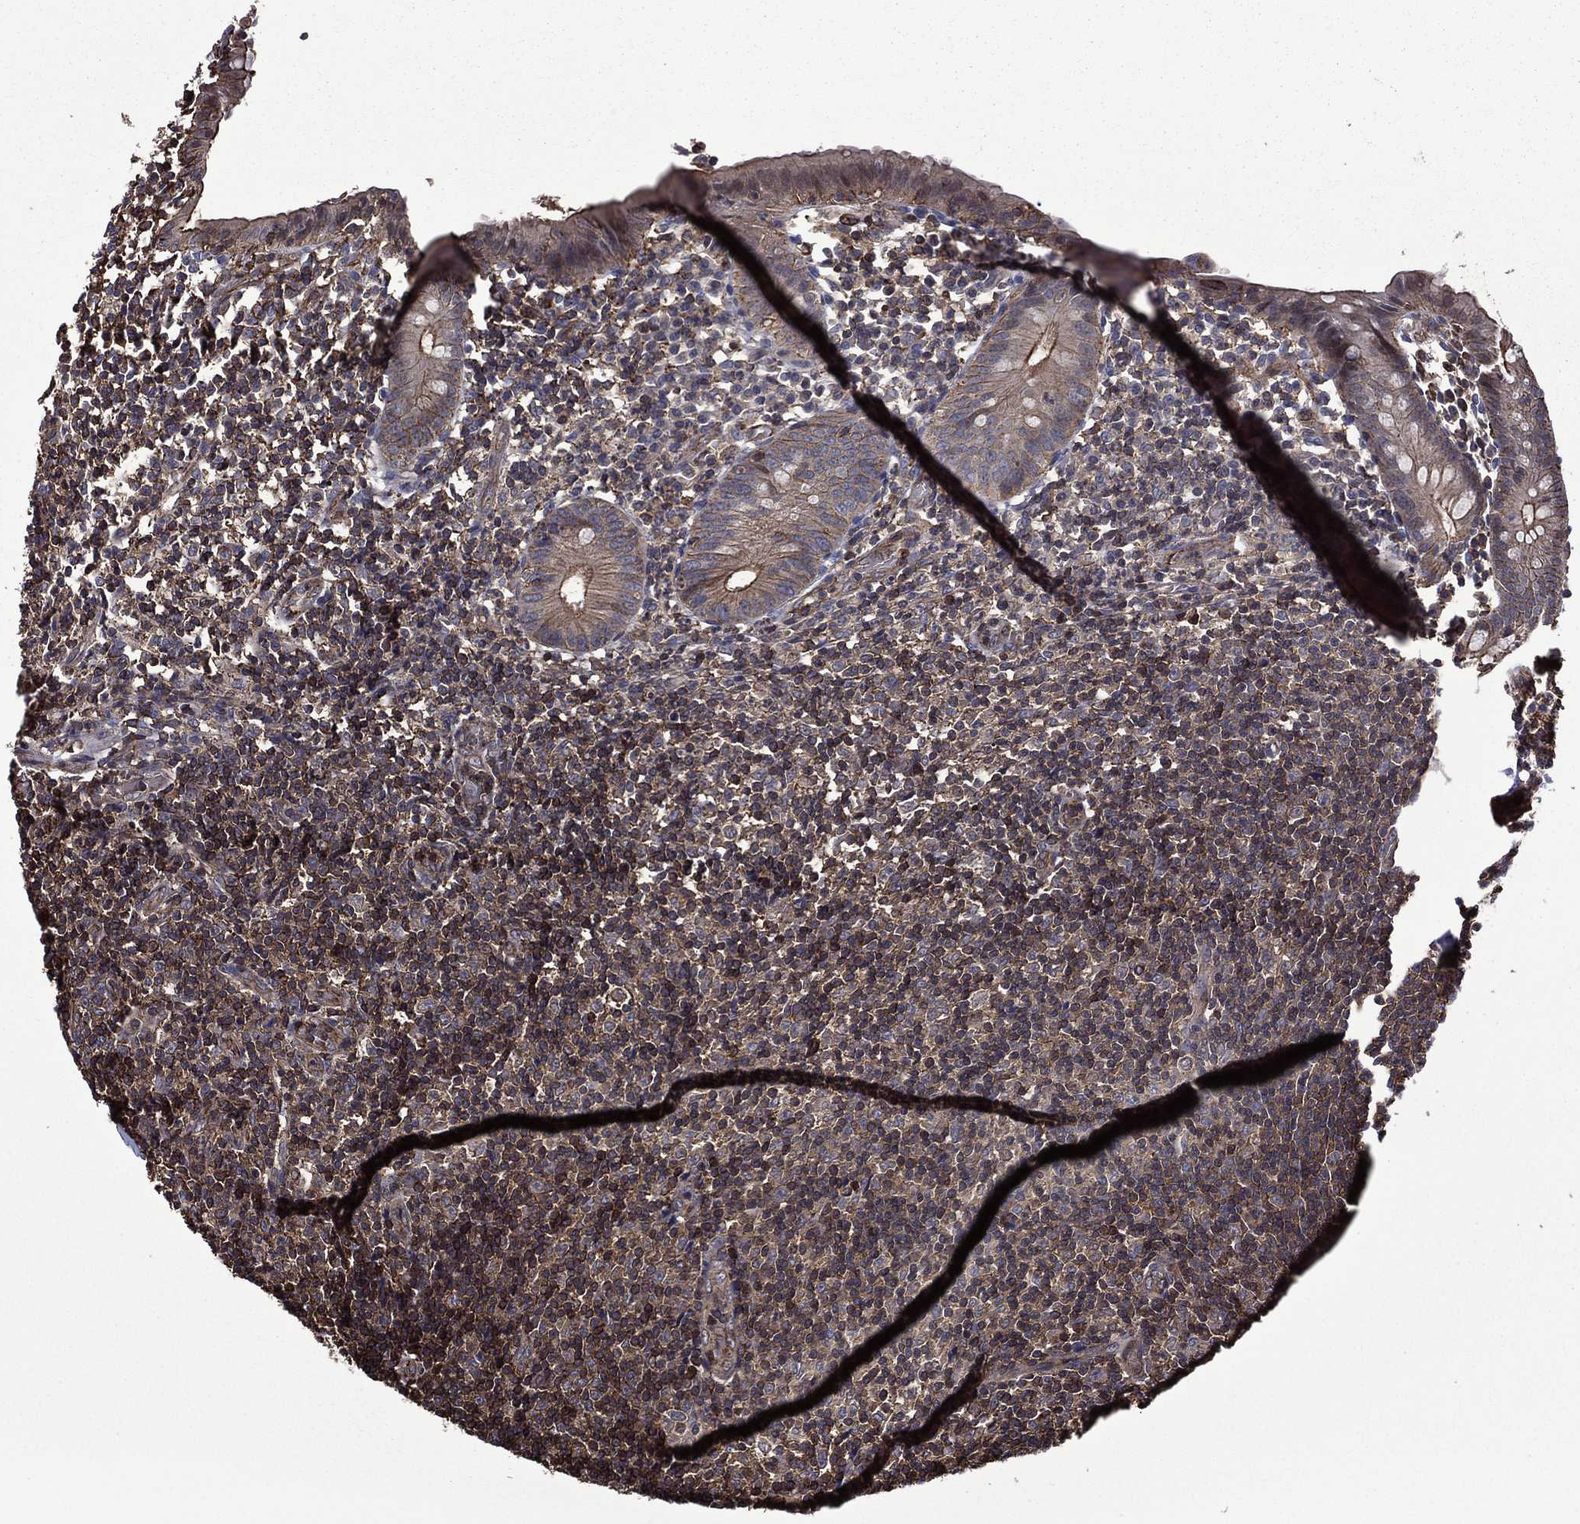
{"staining": {"intensity": "moderate", "quantity": "25%-75%", "location": "cytoplasmic/membranous"}, "tissue": "appendix", "cell_type": "Glandular cells", "image_type": "normal", "snomed": [{"axis": "morphology", "description": "Normal tissue, NOS"}, {"axis": "topography", "description": "Appendix"}], "caption": "Immunohistochemical staining of benign human appendix exhibits medium levels of moderate cytoplasmic/membranous staining in about 25%-75% of glandular cells.", "gene": "PLPP3", "patient": {"sex": "female", "age": 40}}